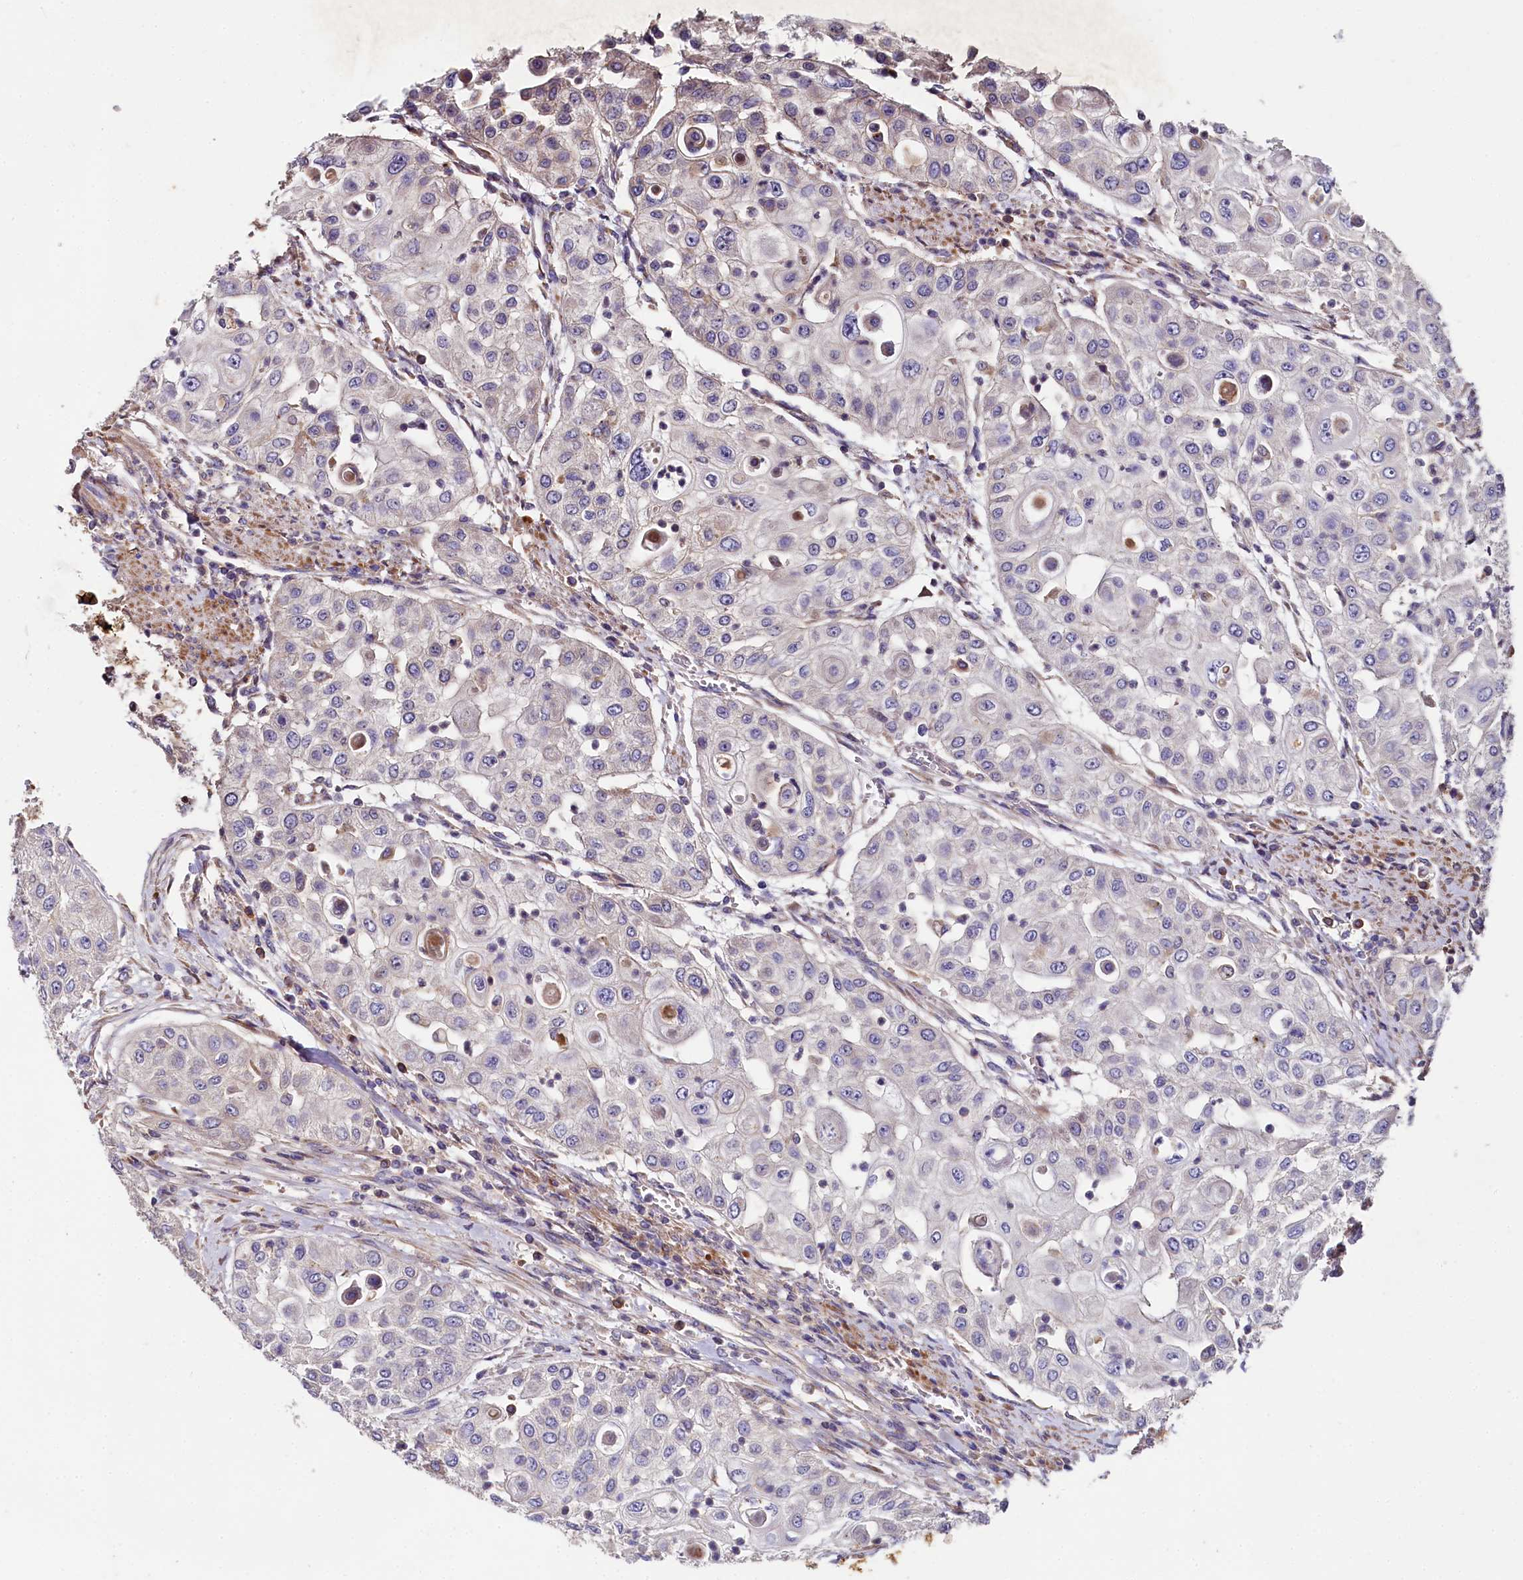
{"staining": {"intensity": "negative", "quantity": "none", "location": "none"}, "tissue": "urothelial cancer", "cell_type": "Tumor cells", "image_type": "cancer", "snomed": [{"axis": "morphology", "description": "Urothelial carcinoma, High grade"}, {"axis": "topography", "description": "Urinary bladder"}], "caption": "Tumor cells are negative for protein expression in human urothelial cancer.", "gene": "SPRYD3", "patient": {"sex": "female", "age": 79}}